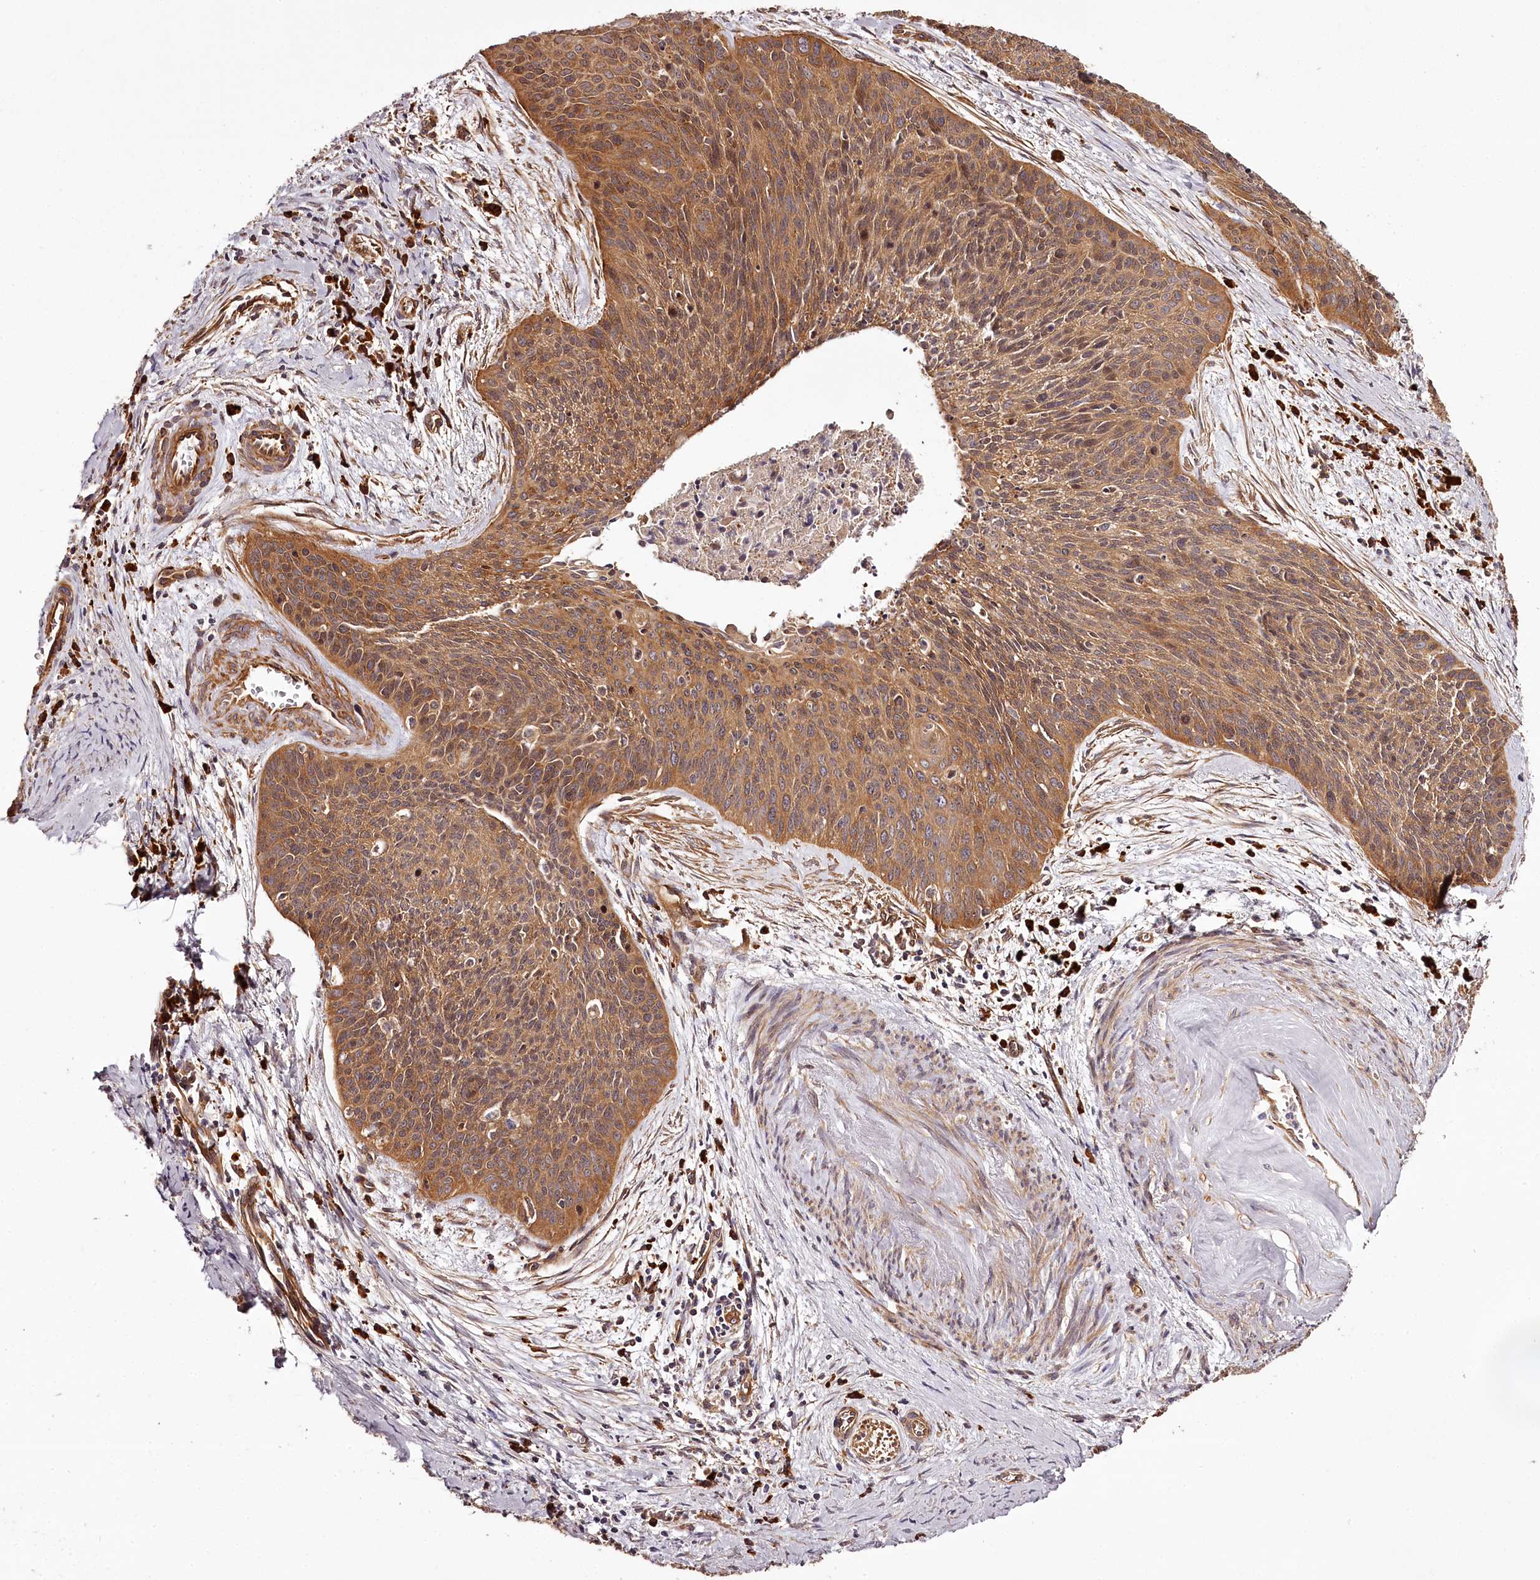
{"staining": {"intensity": "moderate", "quantity": ">75%", "location": "cytoplasmic/membranous"}, "tissue": "cervical cancer", "cell_type": "Tumor cells", "image_type": "cancer", "snomed": [{"axis": "morphology", "description": "Squamous cell carcinoma, NOS"}, {"axis": "topography", "description": "Cervix"}], "caption": "Cervical cancer tissue demonstrates moderate cytoplasmic/membranous positivity in about >75% of tumor cells, visualized by immunohistochemistry.", "gene": "TARS1", "patient": {"sex": "female", "age": 55}}